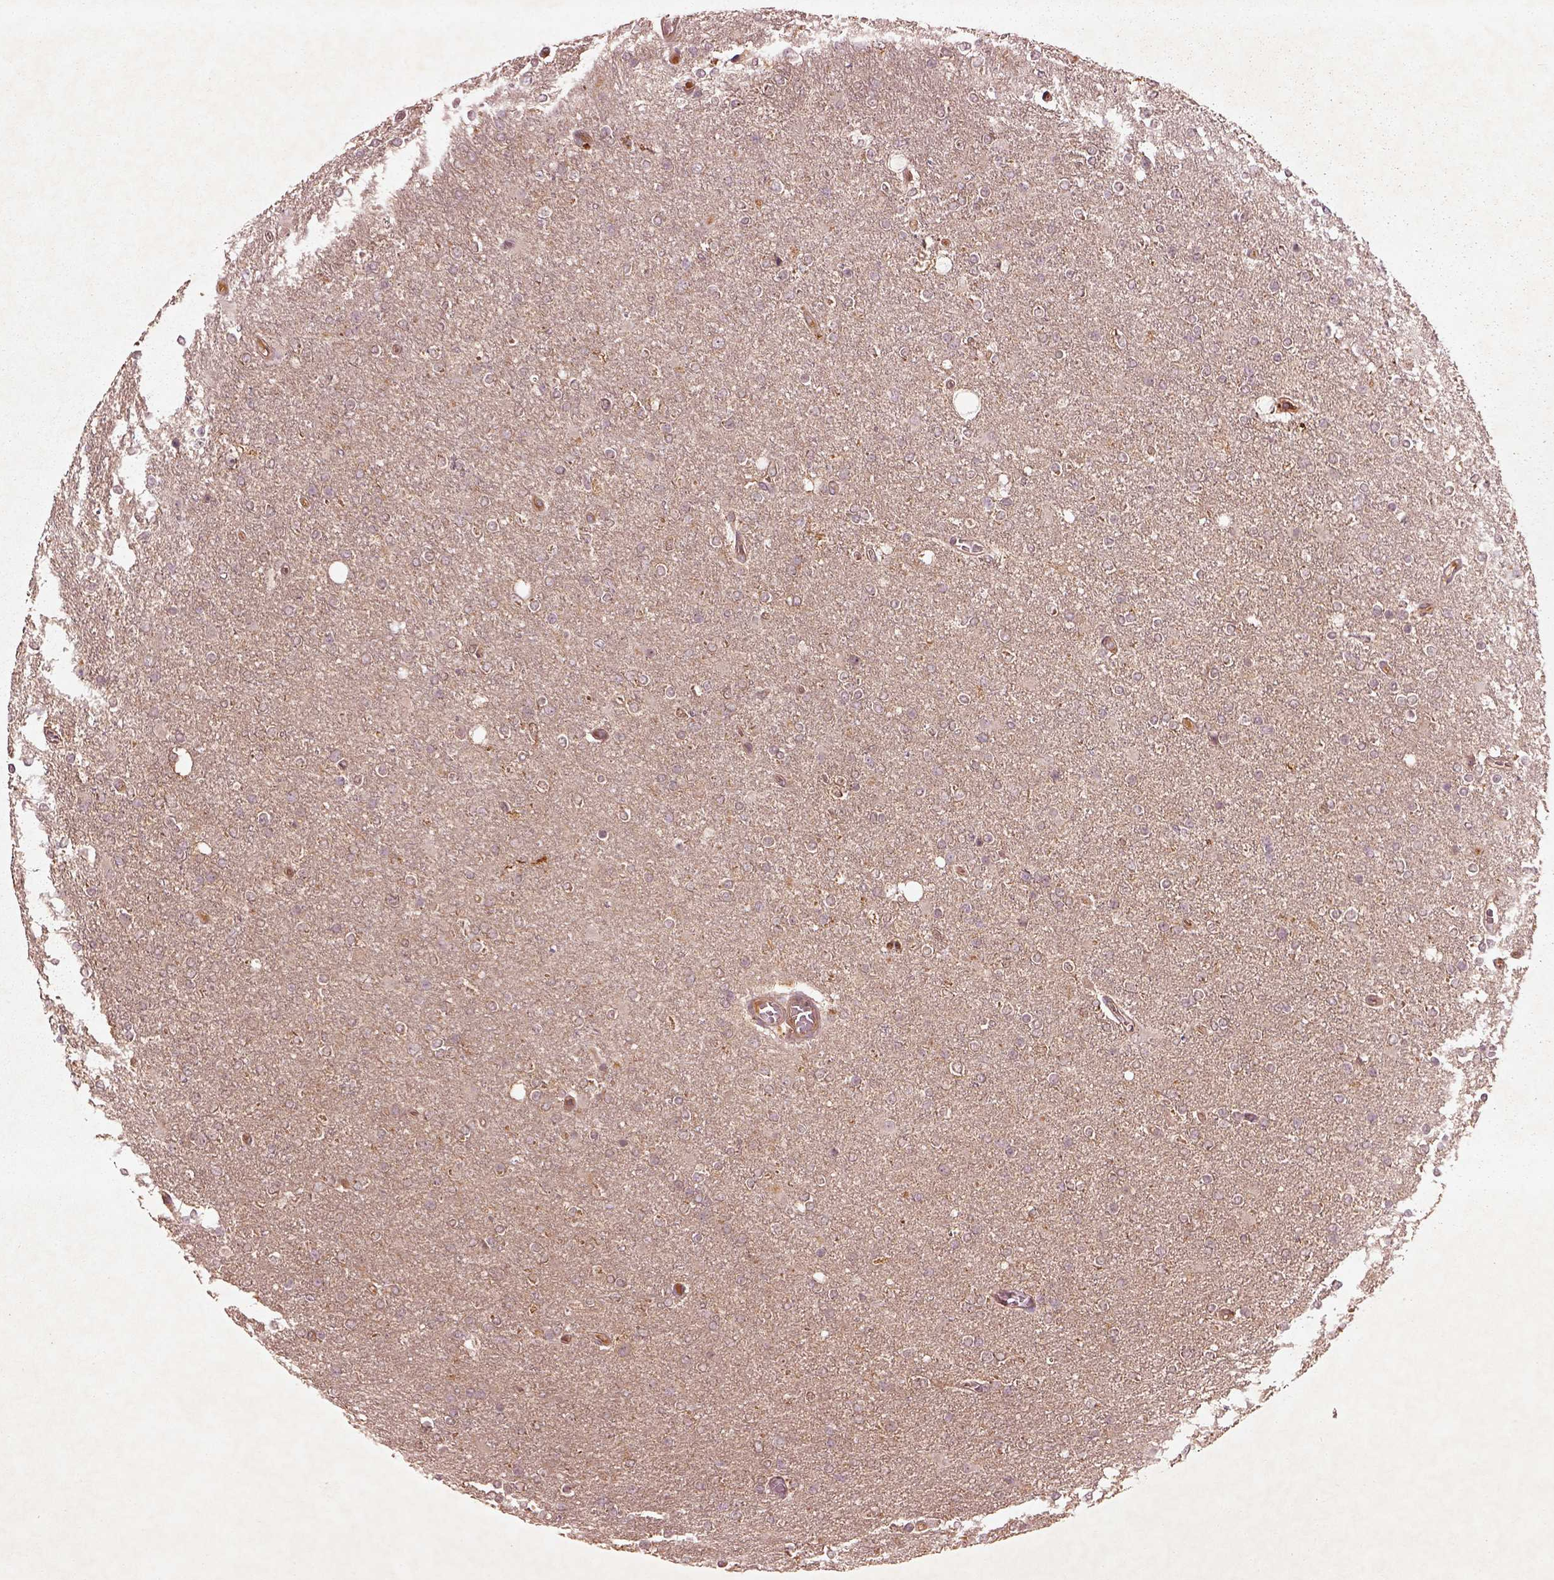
{"staining": {"intensity": "negative", "quantity": "none", "location": "none"}, "tissue": "glioma", "cell_type": "Tumor cells", "image_type": "cancer", "snomed": [{"axis": "morphology", "description": "Glioma, malignant, High grade"}, {"axis": "topography", "description": "Cerebral cortex"}], "caption": "Malignant glioma (high-grade) was stained to show a protein in brown. There is no significant staining in tumor cells.", "gene": "FAM234A", "patient": {"sex": "male", "age": 70}}